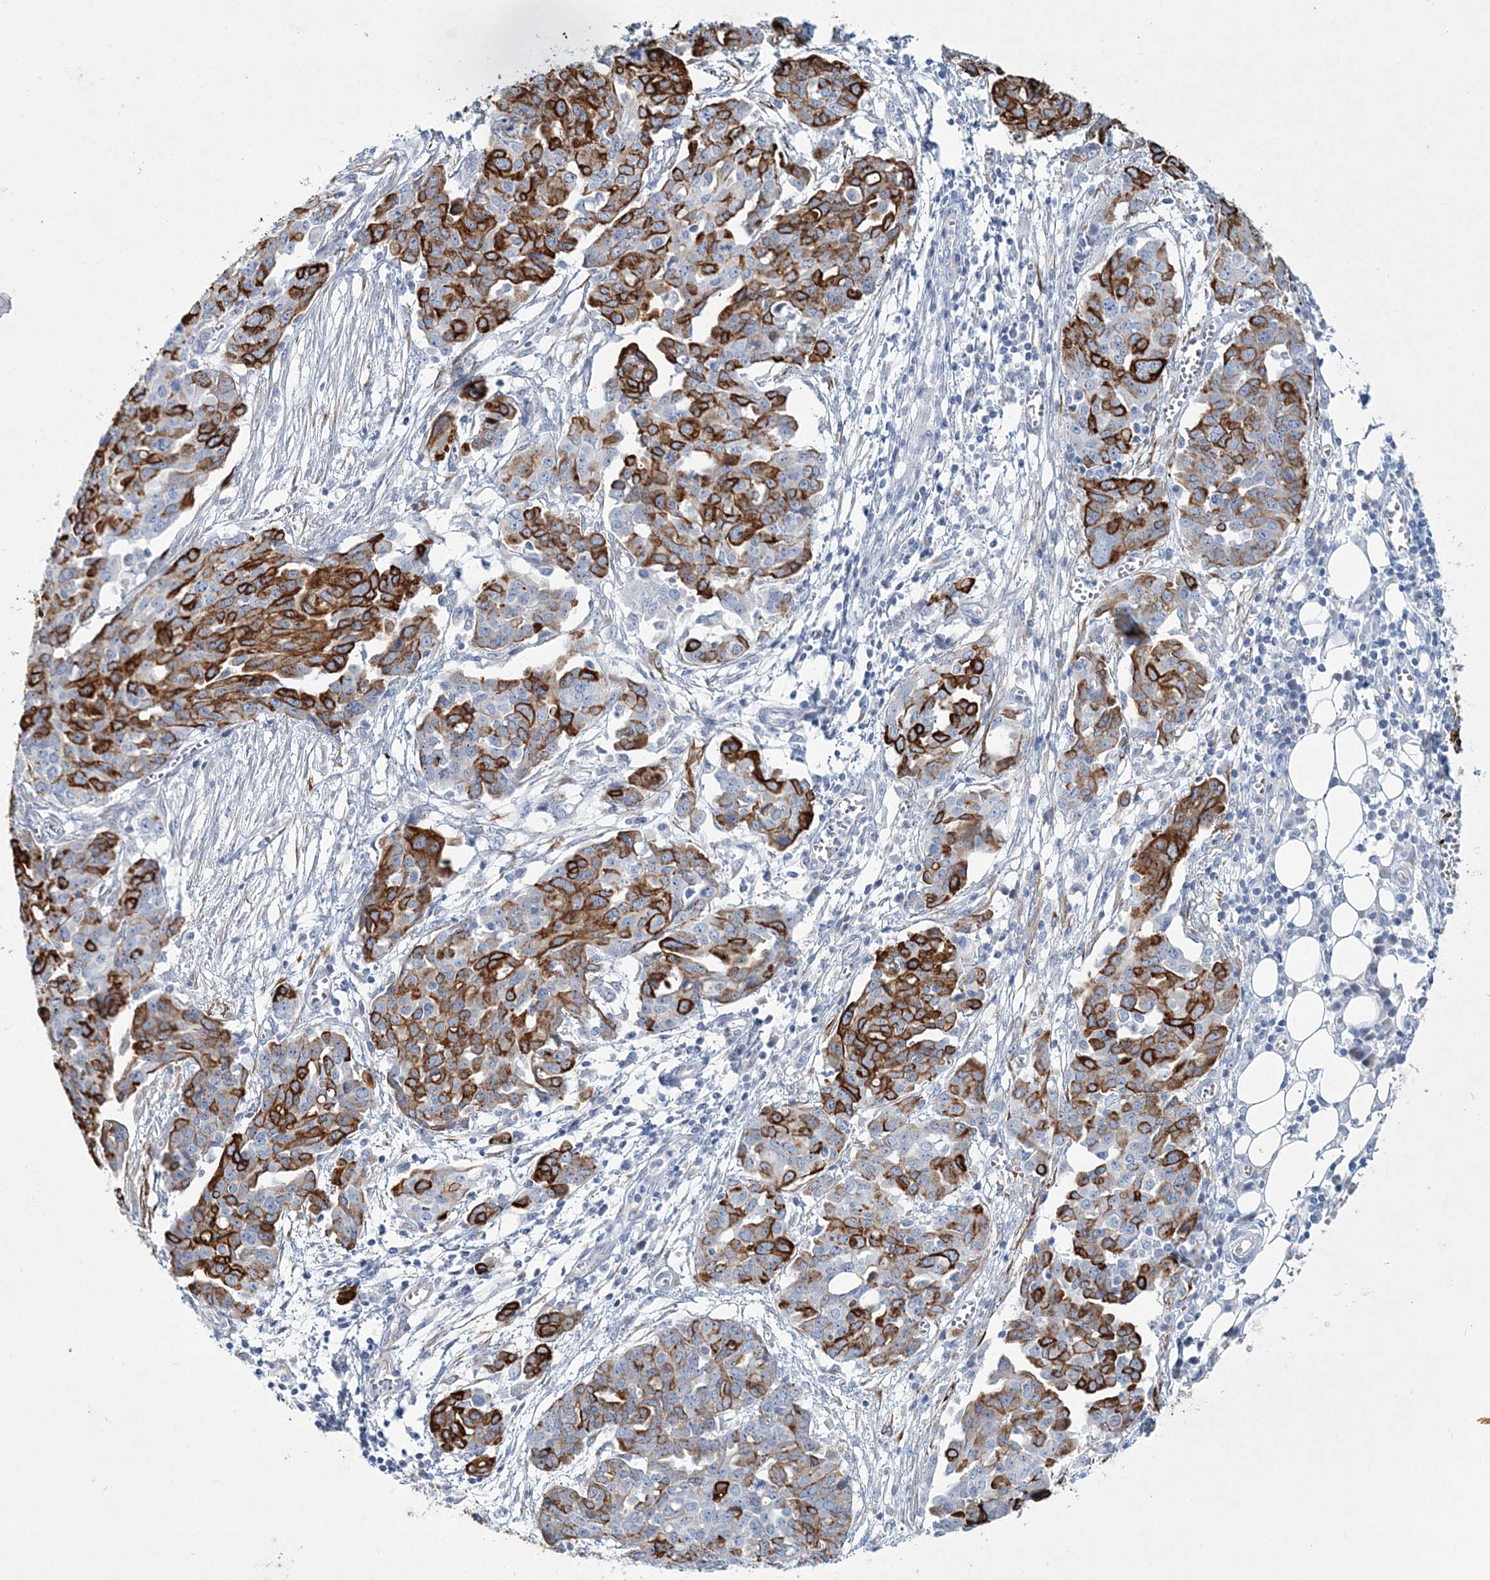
{"staining": {"intensity": "strong", "quantity": "25%-75%", "location": "cytoplasmic/membranous"}, "tissue": "ovarian cancer", "cell_type": "Tumor cells", "image_type": "cancer", "snomed": [{"axis": "morphology", "description": "Cystadenocarcinoma, serous, NOS"}, {"axis": "topography", "description": "Soft tissue"}, {"axis": "topography", "description": "Ovary"}], "caption": "Tumor cells display strong cytoplasmic/membranous positivity in approximately 25%-75% of cells in serous cystadenocarcinoma (ovarian). (DAB IHC with brightfield microscopy, high magnification).", "gene": "ADGRL1", "patient": {"sex": "female", "age": 57}}